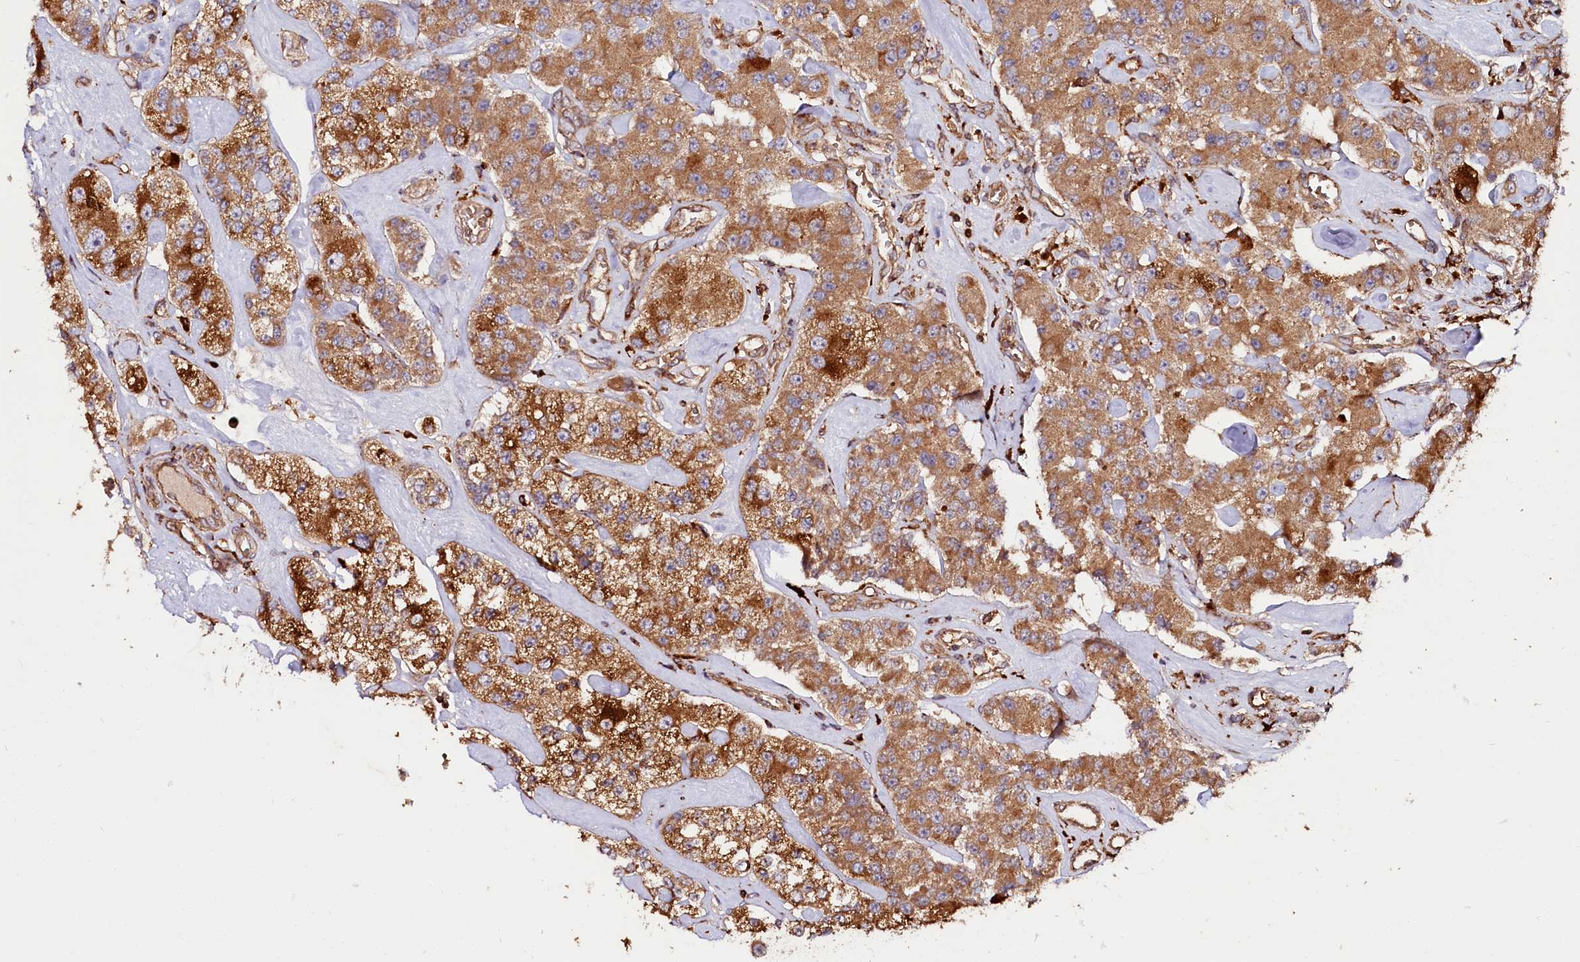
{"staining": {"intensity": "moderate", "quantity": ">75%", "location": "cytoplasmic/membranous"}, "tissue": "carcinoid", "cell_type": "Tumor cells", "image_type": "cancer", "snomed": [{"axis": "morphology", "description": "Carcinoid, malignant, NOS"}, {"axis": "topography", "description": "Pancreas"}], "caption": "Immunohistochemistry image of human carcinoid stained for a protein (brown), which displays medium levels of moderate cytoplasmic/membranous staining in approximately >75% of tumor cells.", "gene": "WDR73", "patient": {"sex": "male", "age": 41}}